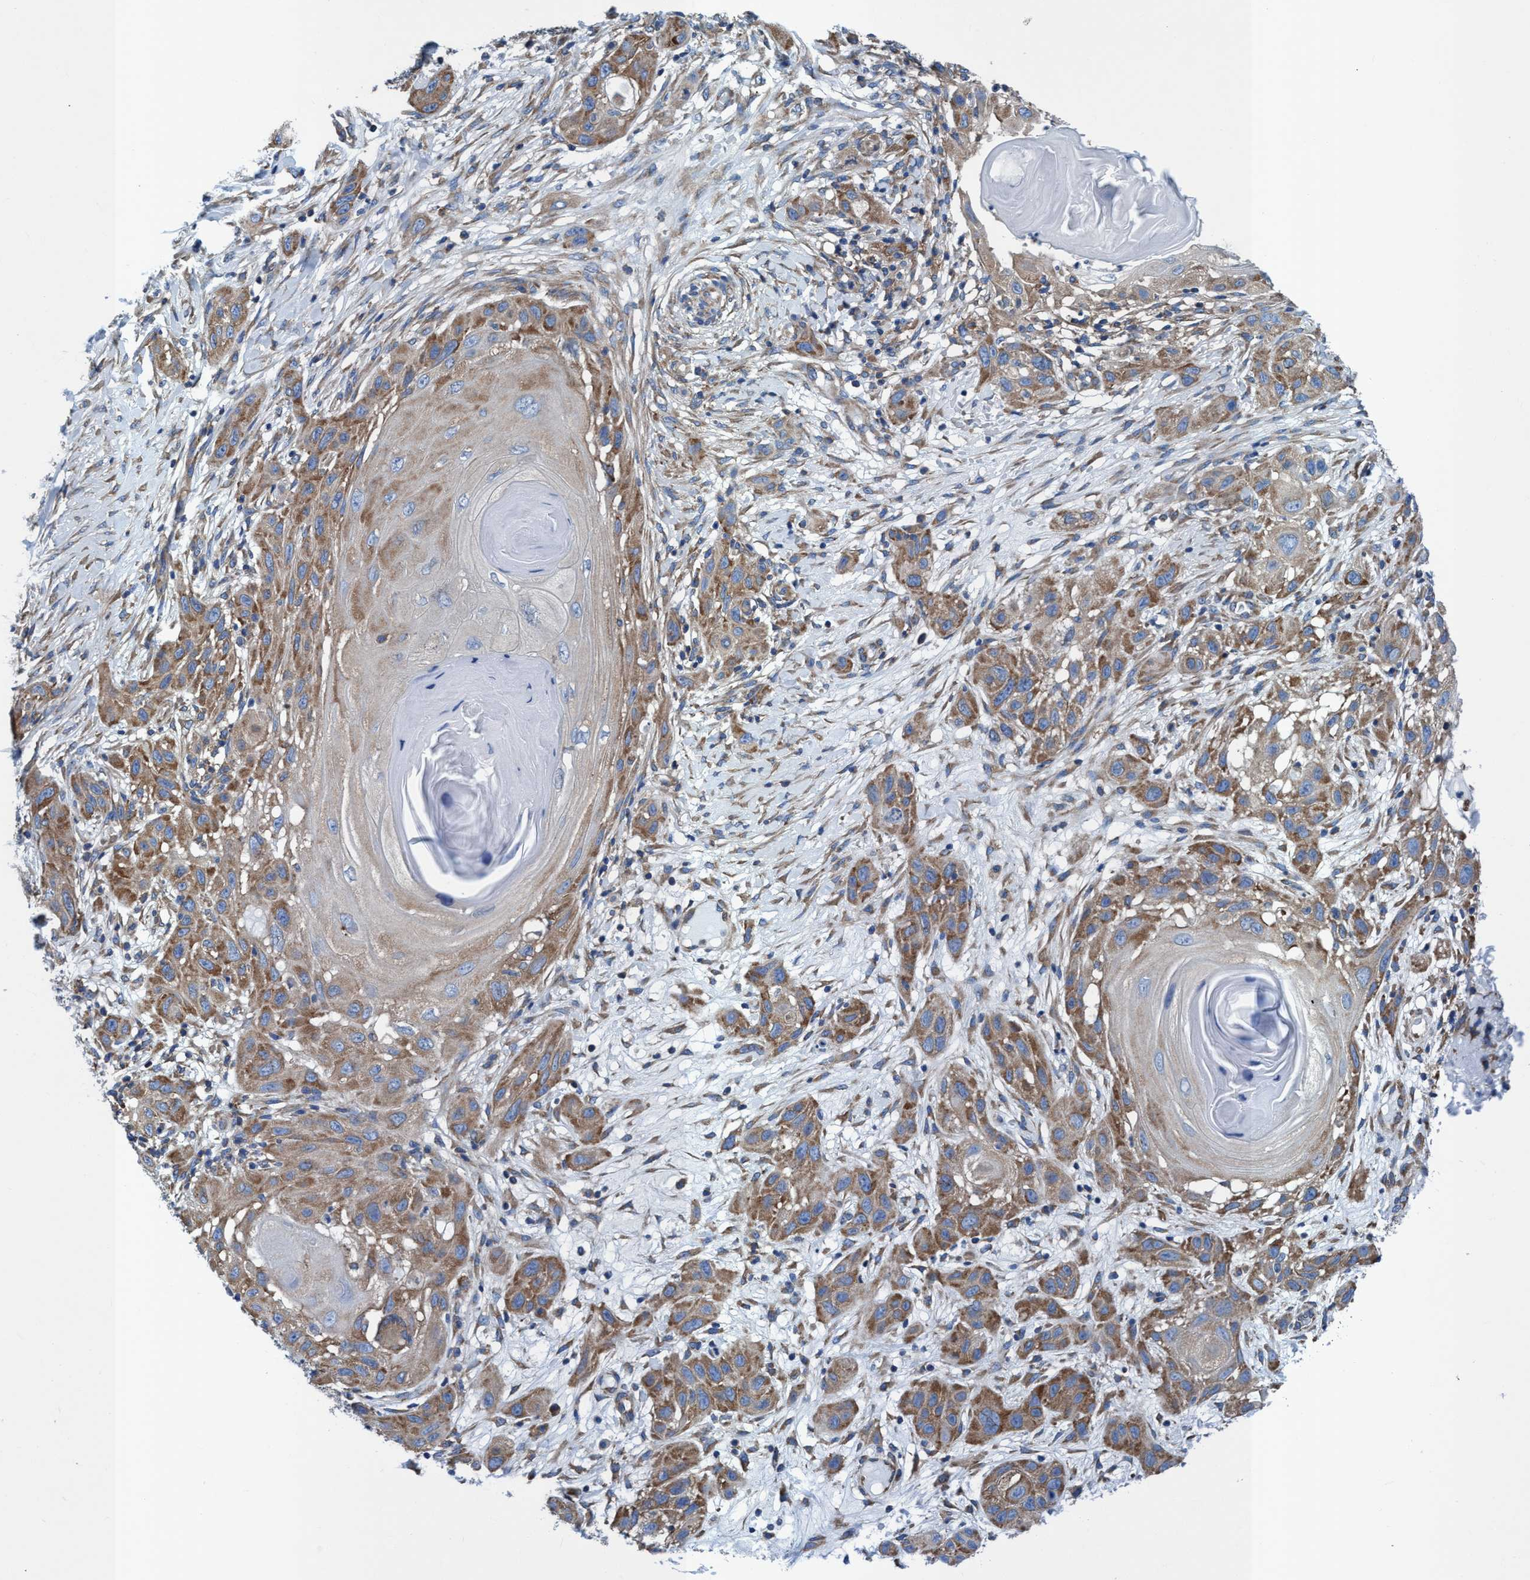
{"staining": {"intensity": "moderate", "quantity": ">75%", "location": "cytoplasmic/membranous"}, "tissue": "skin cancer", "cell_type": "Tumor cells", "image_type": "cancer", "snomed": [{"axis": "morphology", "description": "Squamous cell carcinoma, NOS"}, {"axis": "topography", "description": "Skin"}], "caption": "Skin cancer (squamous cell carcinoma) stained for a protein (brown) shows moderate cytoplasmic/membranous positive staining in about >75% of tumor cells.", "gene": "NMT1", "patient": {"sex": "female", "age": 96}}